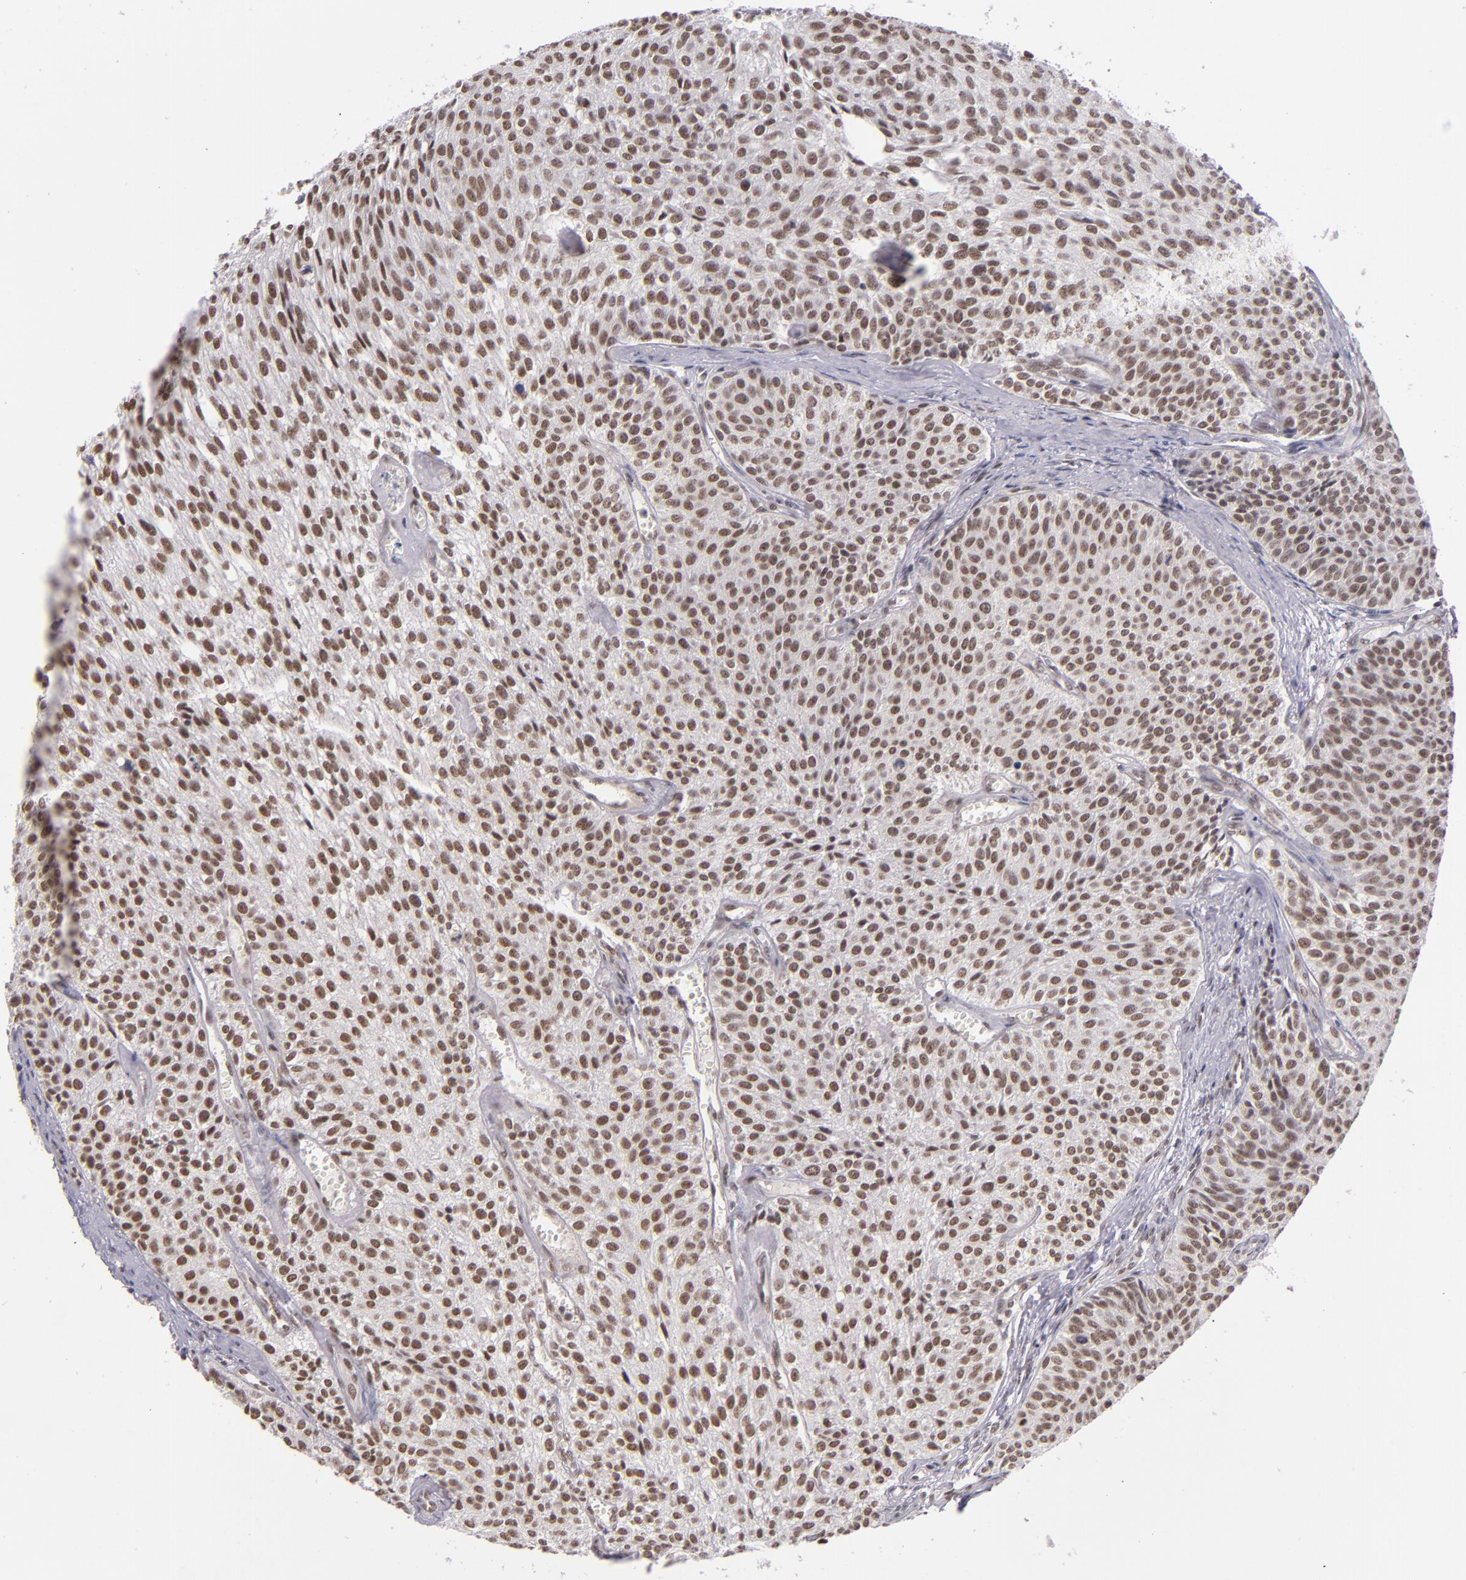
{"staining": {"intensity": "moderate", "quantity": ">75%", "location": "nuclear"}, "tissue": "urothelial cancer", "cell_type": "Tumor cells", "image_type": "cancer", "snomed": [{"axis": "morphology", "description": "Urothelial carcinoma, Low grade"}, {"axis": "topography", "description": "Urinary bladder"}], "caption": "The image reveals immunohistochemical staining of low-grade urothelial carcinoma. There is moderate nuclear expression is identified in about >75% of tumor cells.", "gene": "ZNF148", "patient": {"sex": "female", "age": 73}}